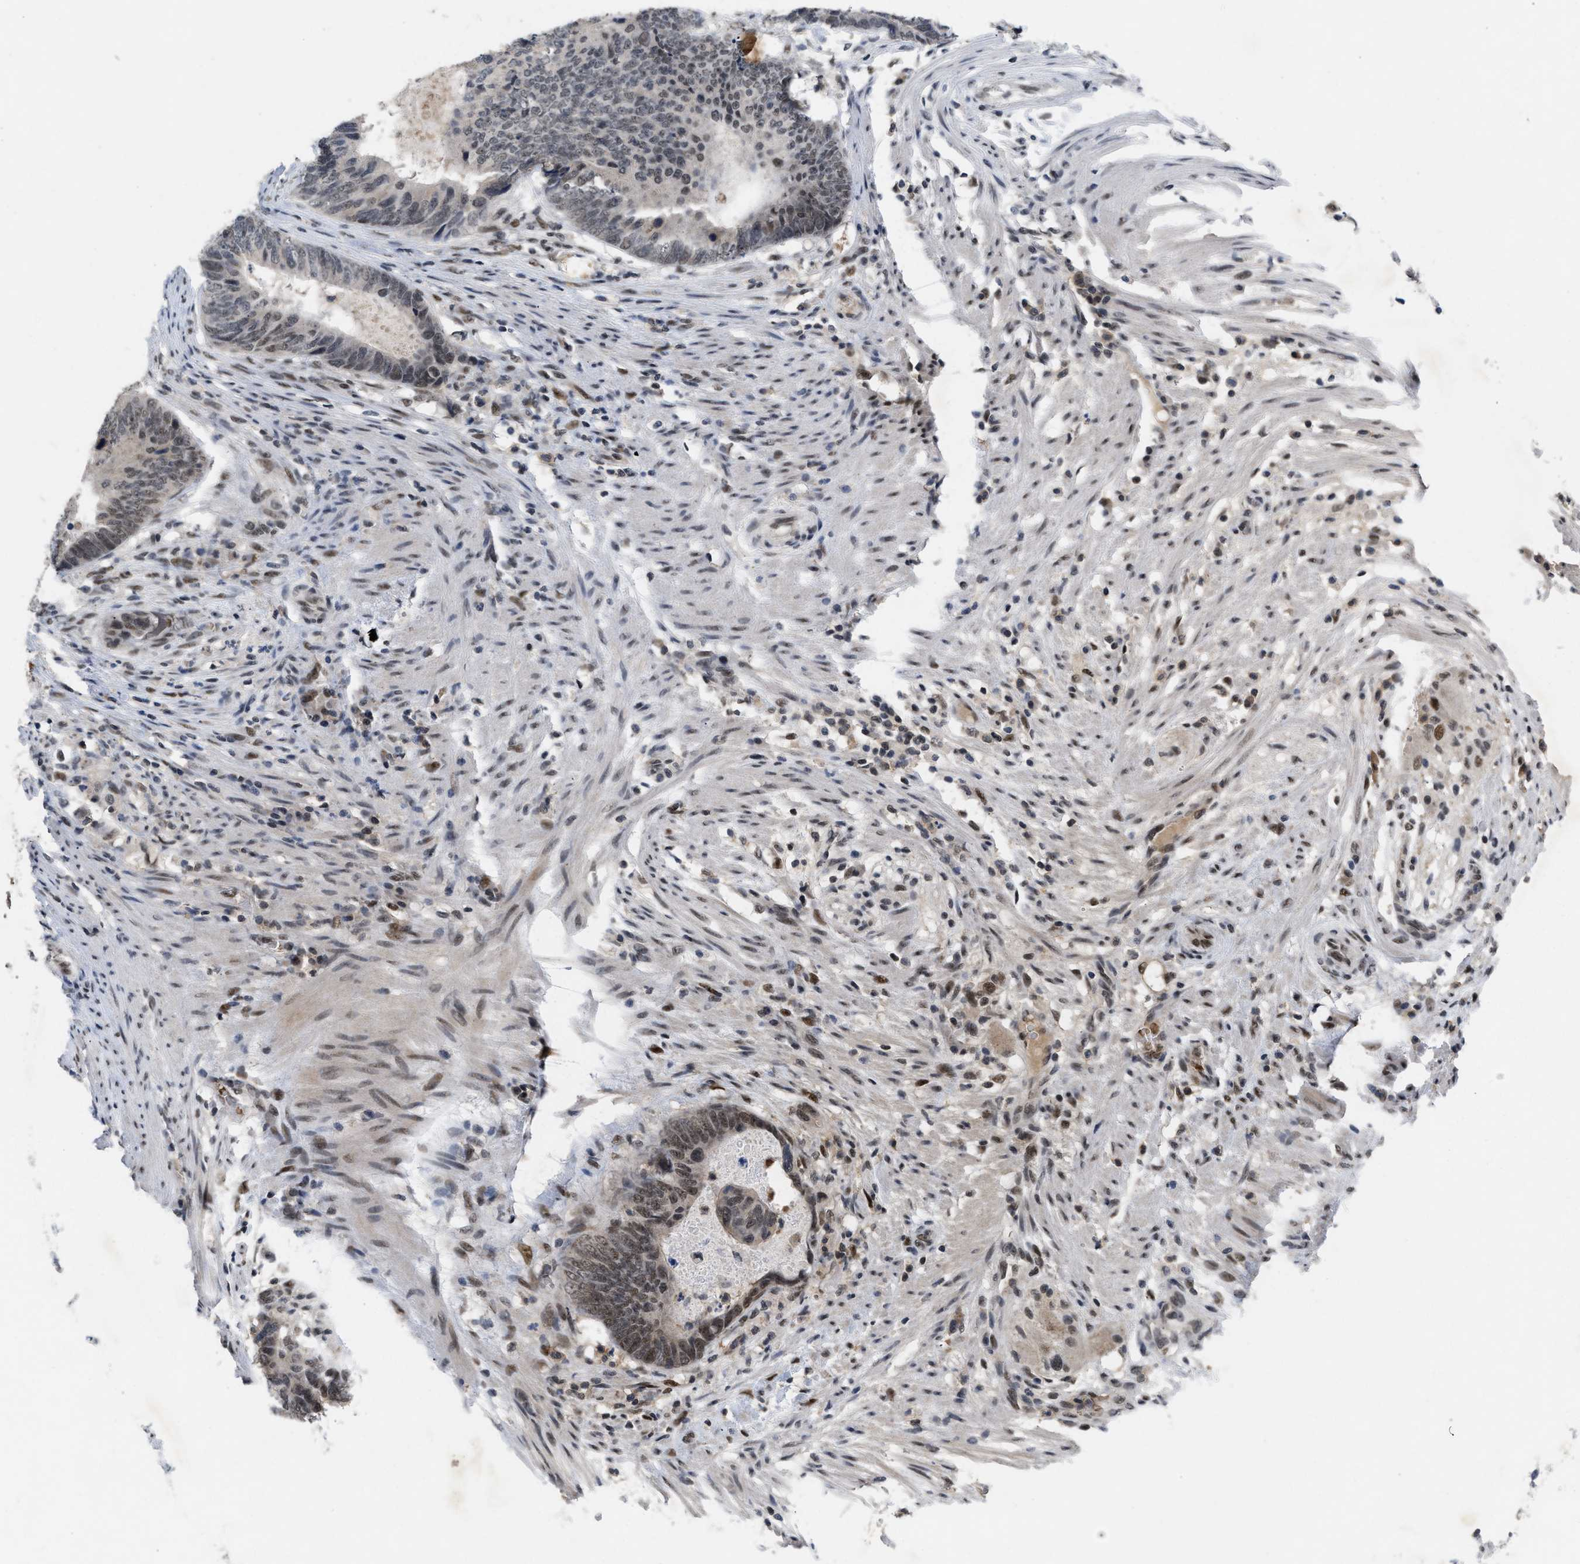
{"staining": {"intensity": "moderate", "quantity": ">75%", "location": "nuclear"}, "tissue": "colorectal cancer", "cell_type": "Tumor cells", "image_type": "cancer", "snomed": [{"axis": "morphology", "description": "Adenocarcinoma, NOS"}, {"axis": "topography", "description": "Colon"}], "caption": "DAB immunohistochemical staining of colorectal cancer displays moderate nuclear protein expression in approximately >75% of tumor cells.", "gene": "ZNF346", "patient": {"sex": "male", "age": 56}}